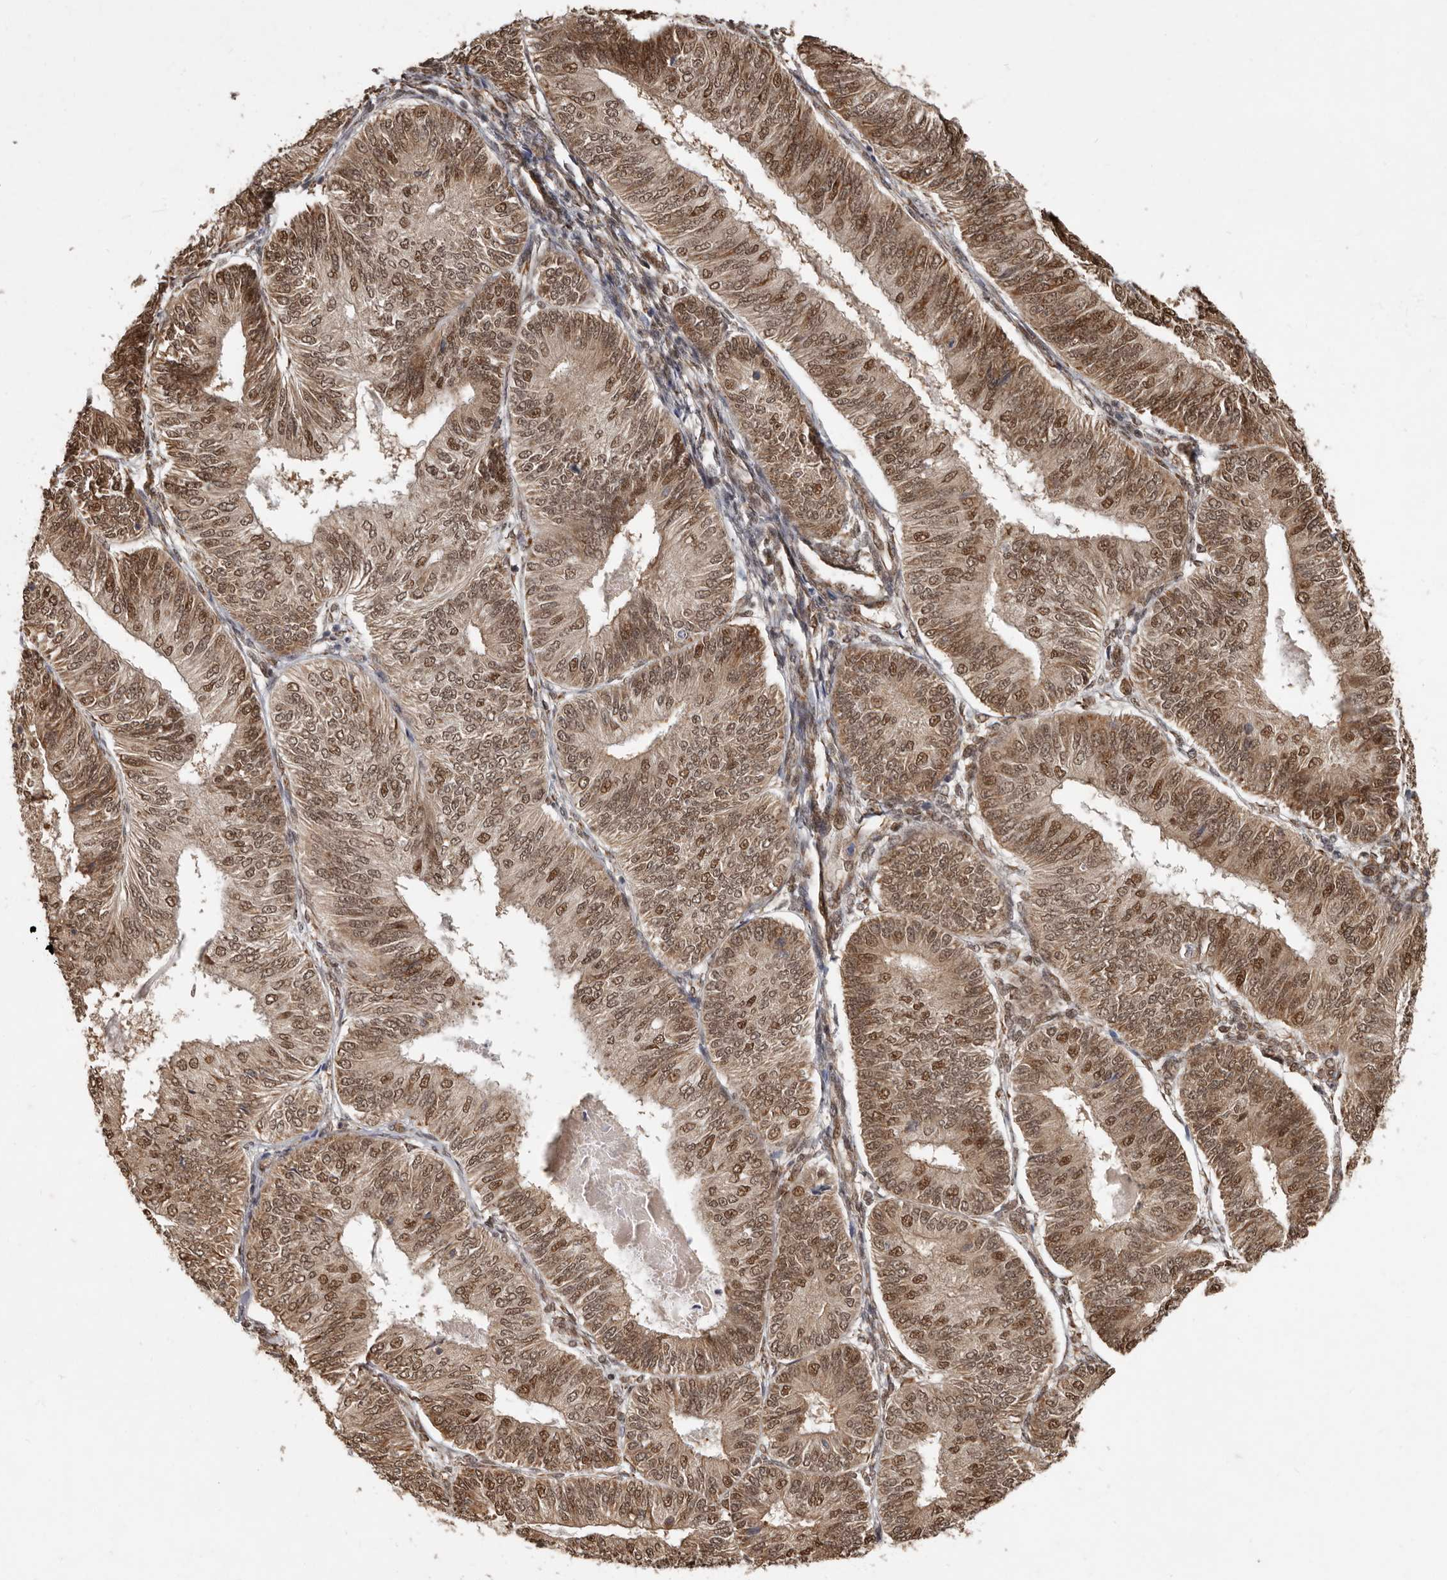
{"staining": {"intensity": "moderate", "quantity": ">75%", "location": "cytoplasmic/membranous,nuclear"}, "tissue": "endometrial cancer", "cell_type": "Tumor cells", "image_type": "cancer", "snomed": [{"axis": "morphology", "description": "Adenocarcinoma, NOS"}, {"axis": "topography", "description": "Endometrium"}], "caption": "The photomicrograph exhibits staining of endometrial cancer (adenocarcinoma), revealing moderate cytoplasmic/membranous and nuclear protein expression (brown color) within tumor cells.", "gene": "LRGUK", "patient": {"sex": "female", "age": 58}}